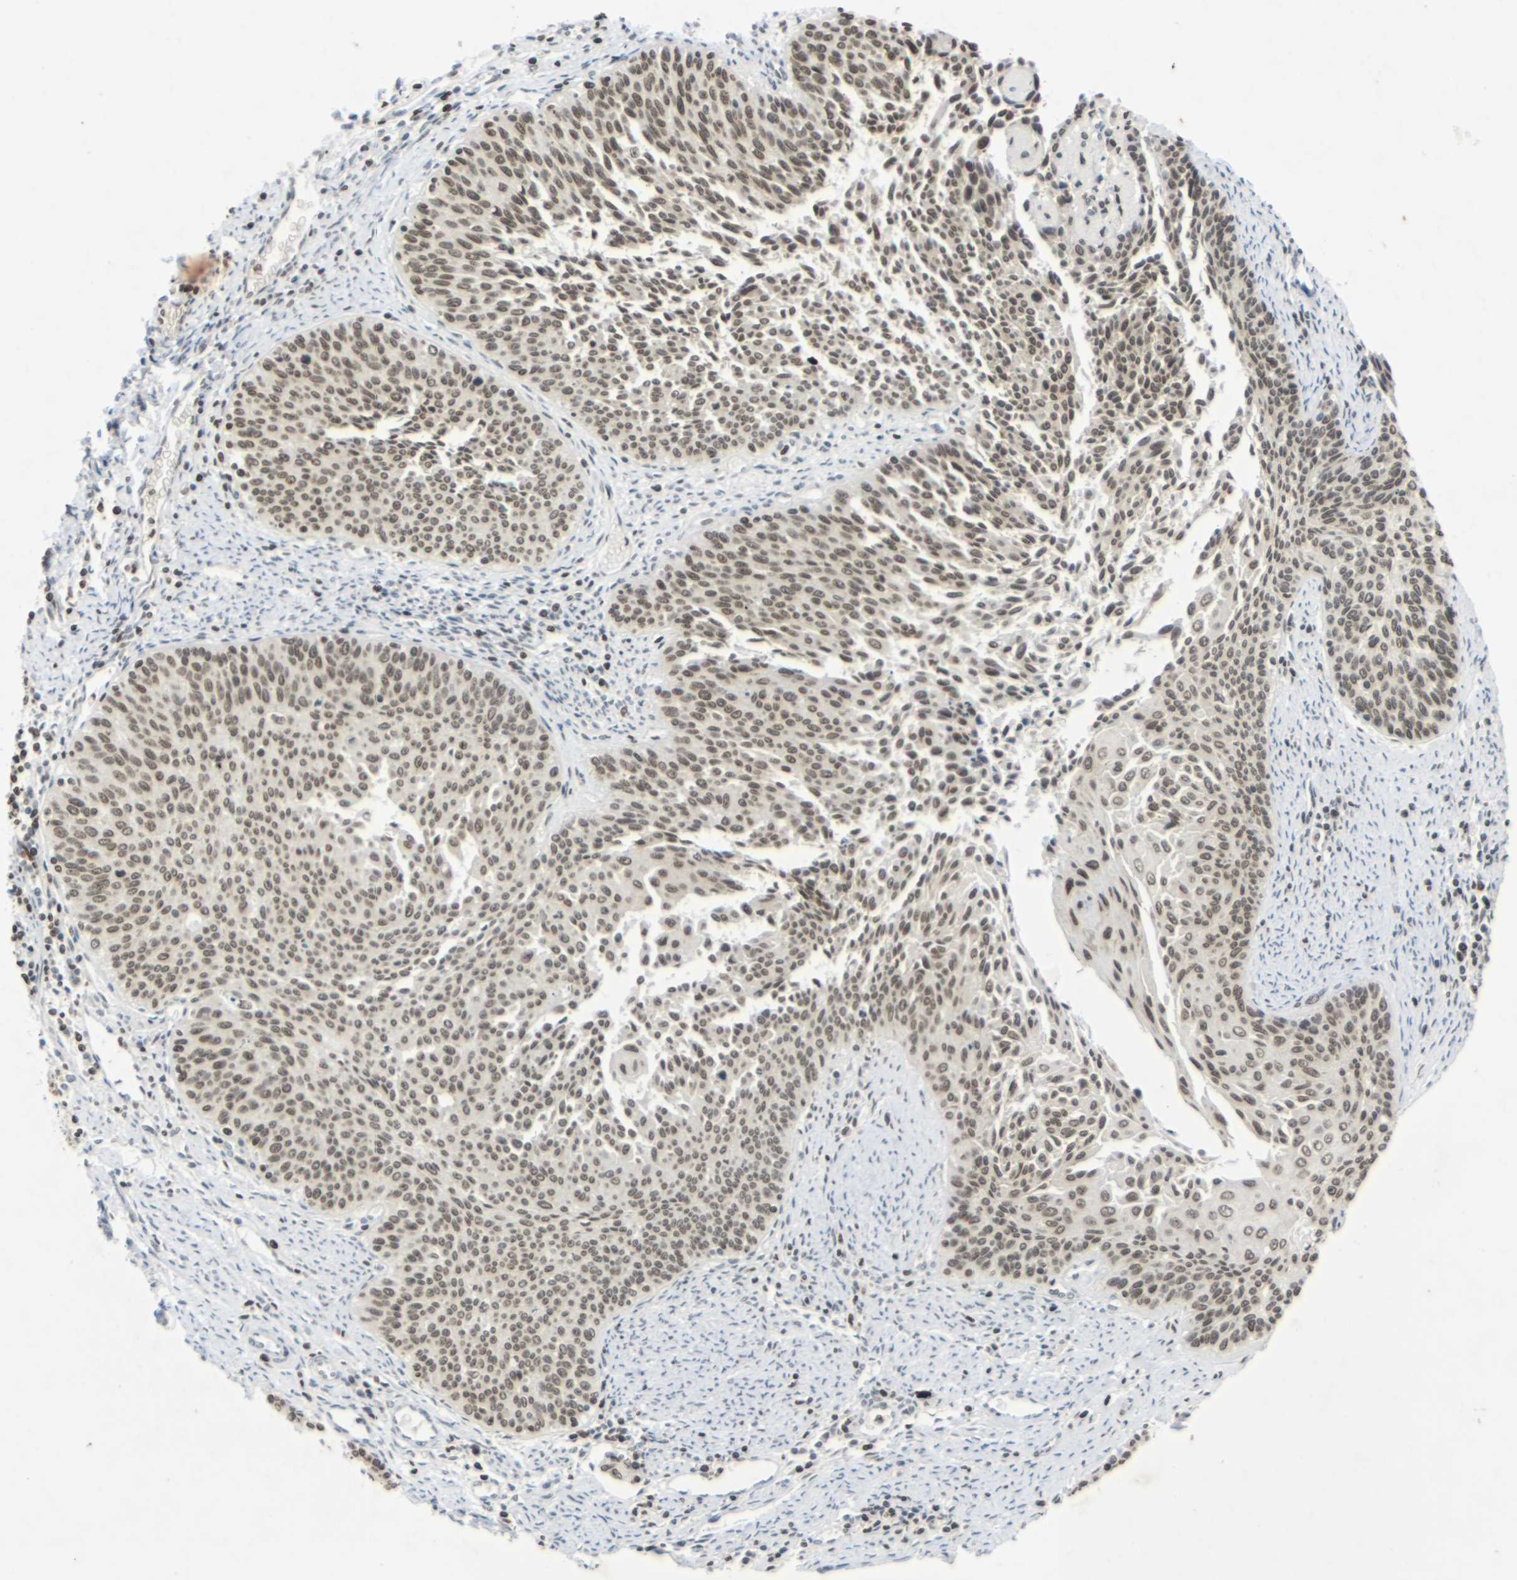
{"staining": {"intensity": "moderate", "quantity": ">75%", "location": "nuclear"}, "tissue": "cervical cancer", "cell_type": "Tumor cells", "image_type": "cancer", "snomed": [{"axis": "morphology", "description": "Squamous cell carcinoma, NOS"}, {"axis": "topography", "description": "Cervix"}], "caption": "Protein expression analysis of cervical cancer (squamous cell carcinoma) reveals moderate nuclear expression in about >75% of tumor cells.", "gene": "NELFA", "patient": {"sex": "female", "age": 55}}